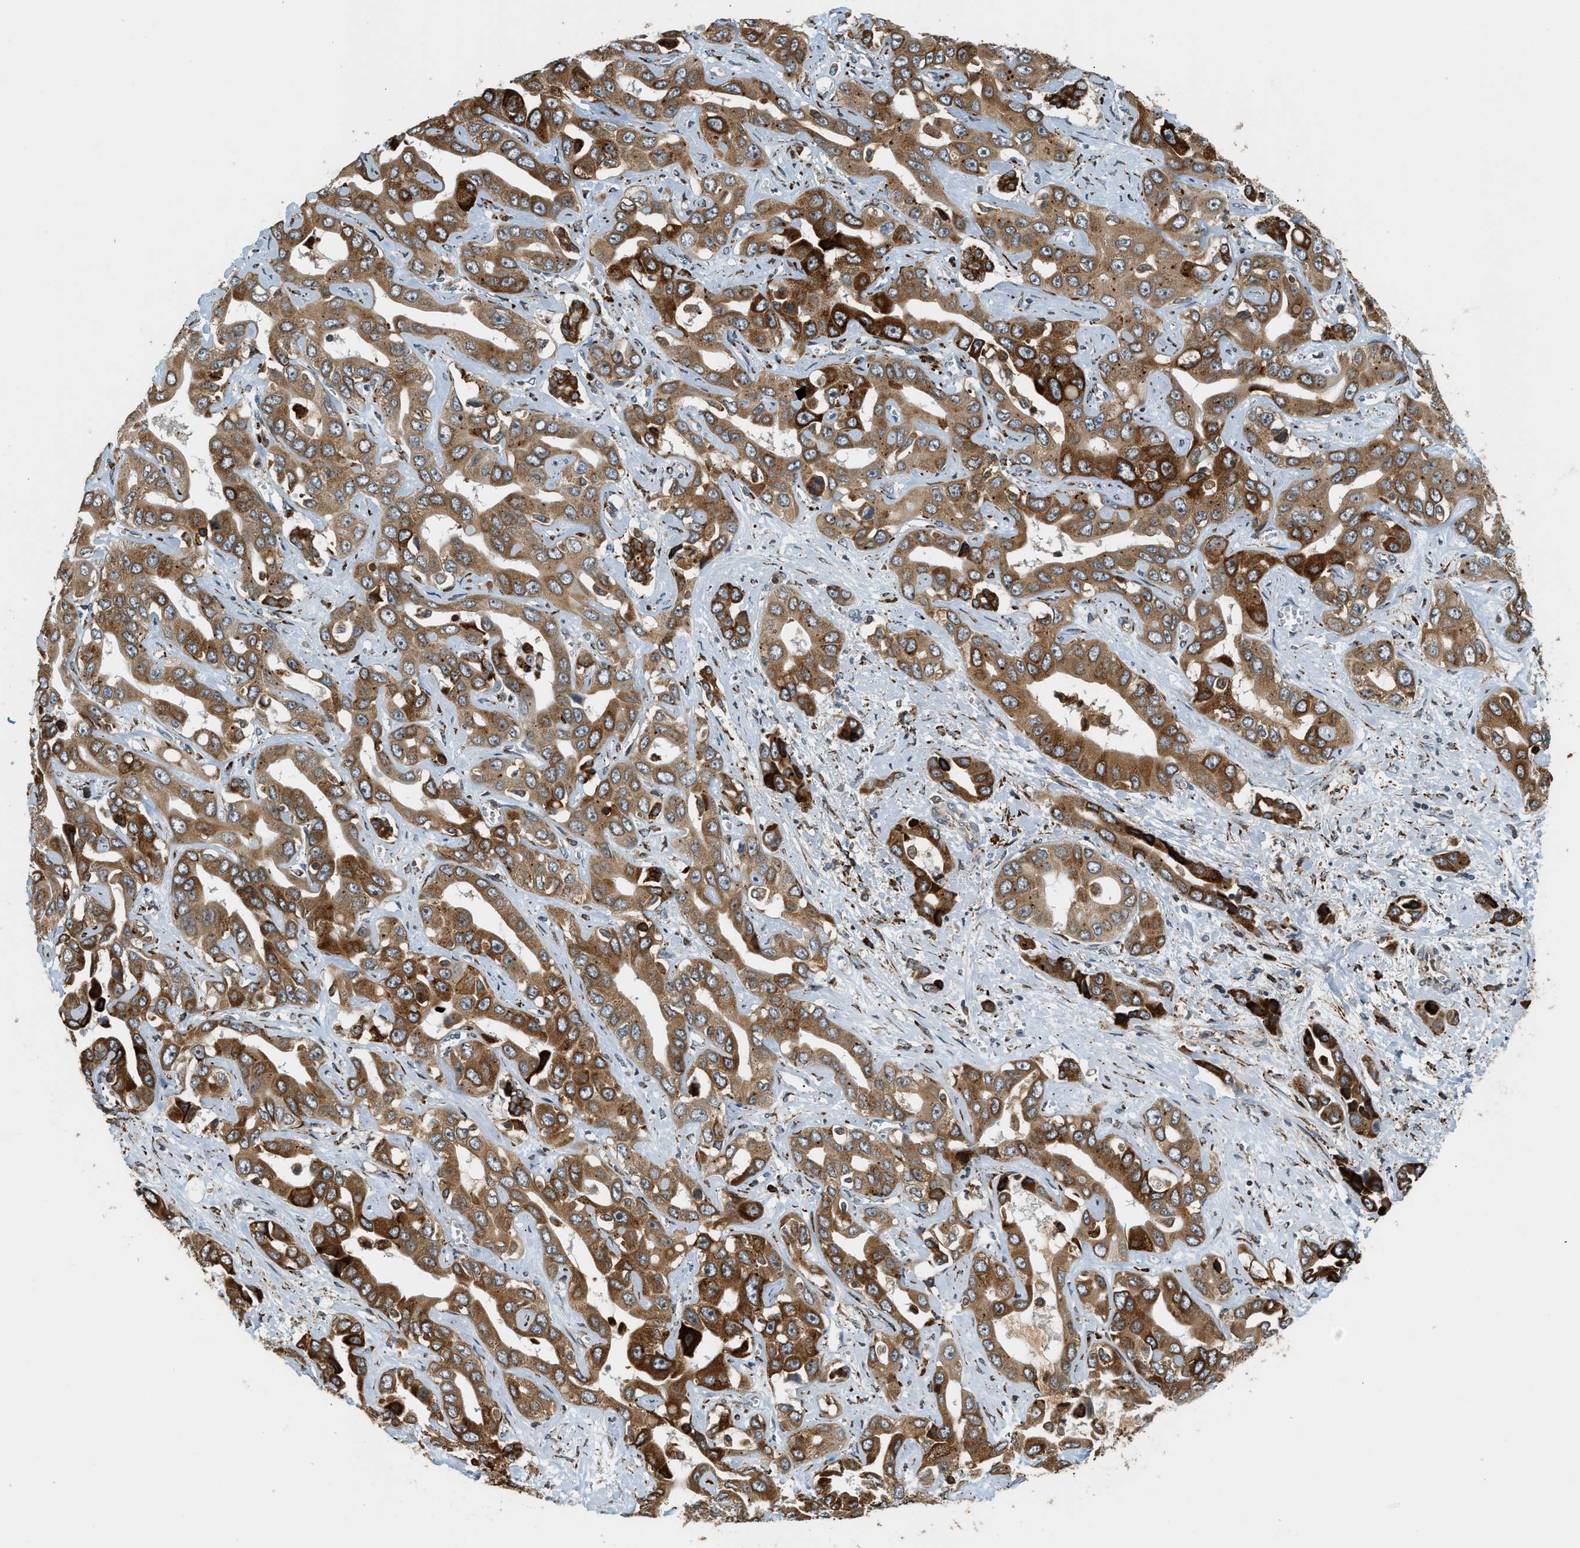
{"staining": {"intensity": "strong", "quantity": ">75%", "location": "cytoplasmic/membranous"}, "tissue": "liver cancer", "cell_type": "Tumor cells", "image_type": "cancer", "snomed": [{"axis": "morphology", "description": "Cholangiocarcinoma"}, {"axis": "topography", "description": "Liver"}], "caption": "Immunohistochemistry histopathology image of human cholangiocarcinoma (liver) stained for a protein (brown), which displays high levels of strong cytoplasmic/membranous positivity in approximately >75% of tumor cells.", "gene": "SEMA4D", "patient": {"sex": "female", "age": 52}}